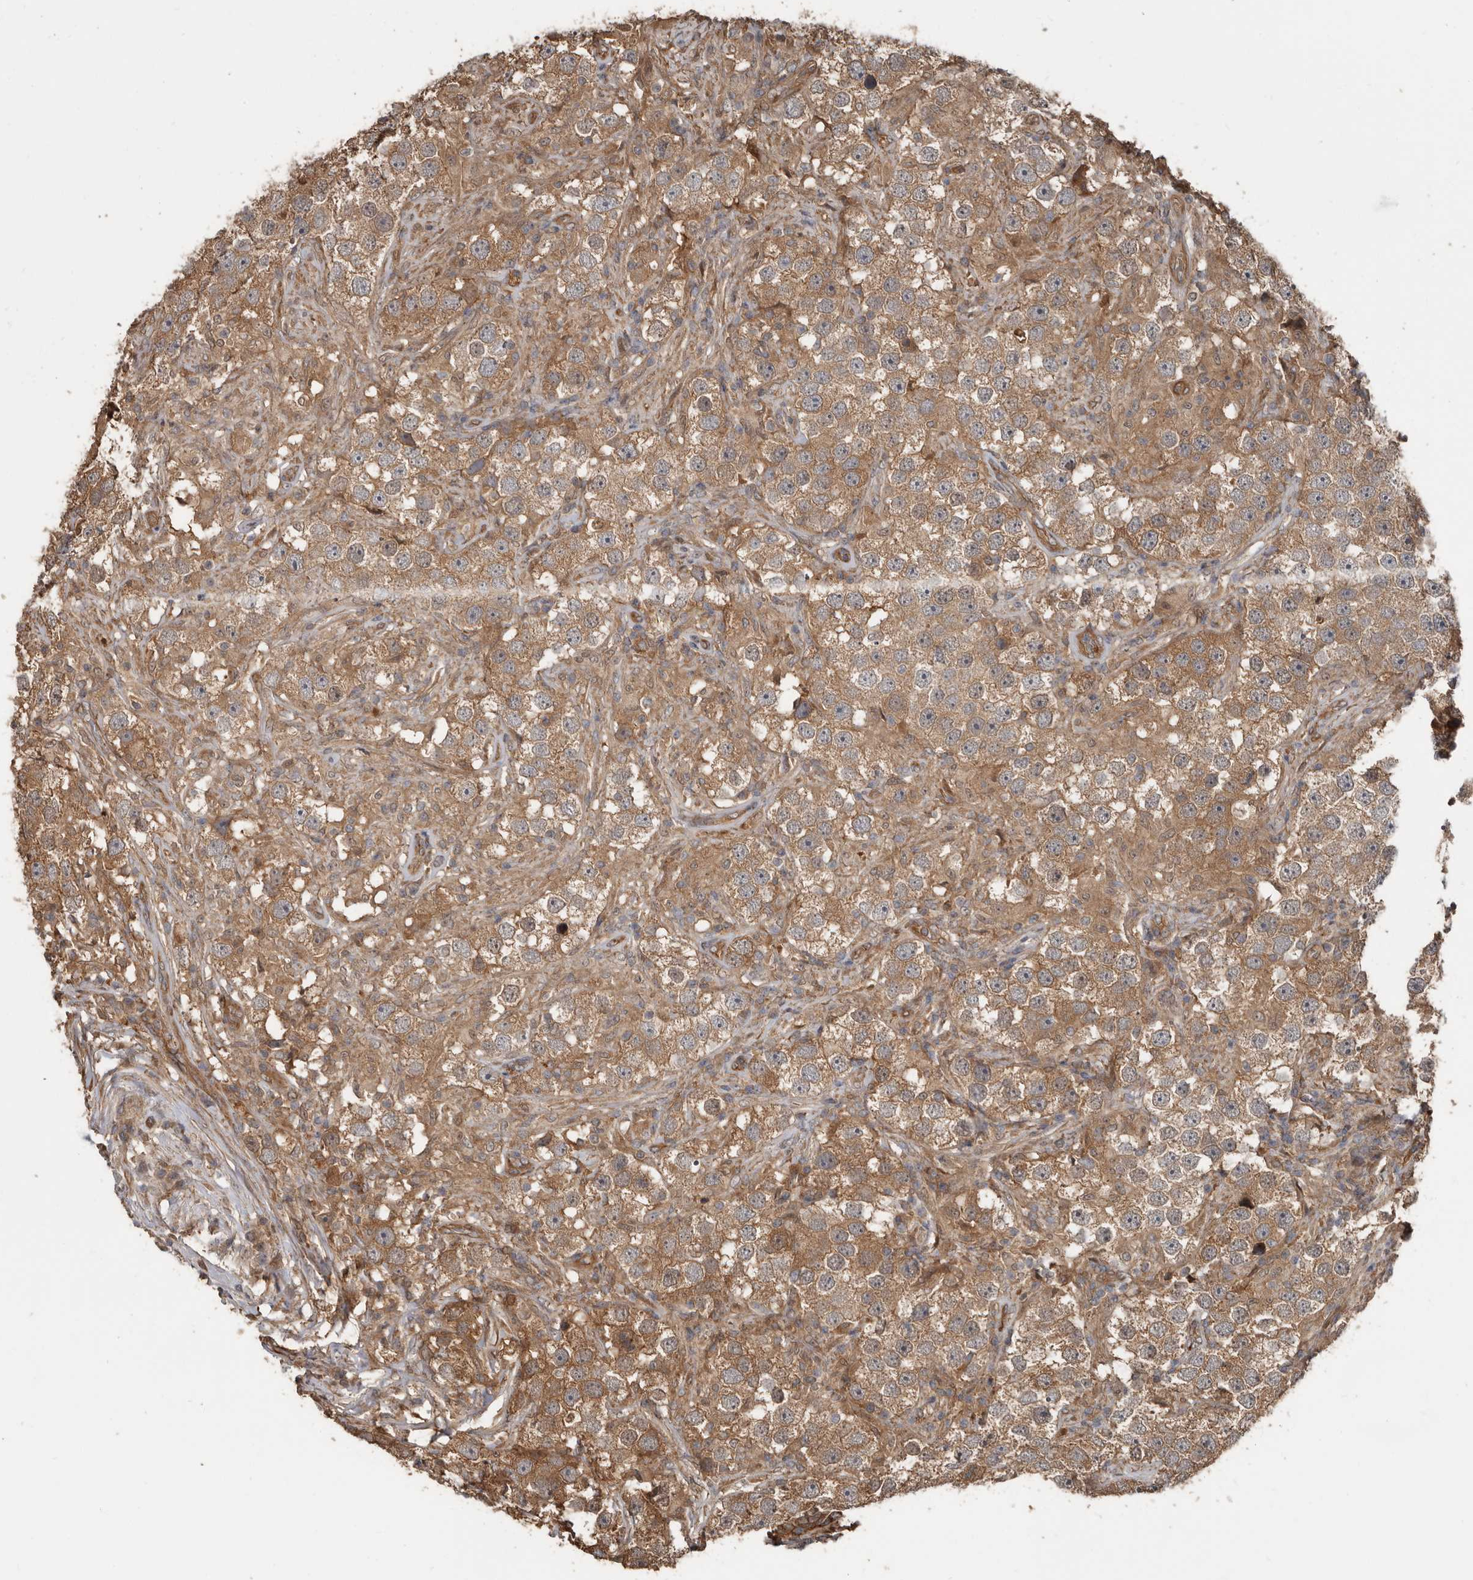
{"staining": {"intensity": "moderate", "quantity": ">75%", "location": "cytoplasmic/membranous"}, "tissue": "testis cancer", "cell_type": "Tumor cells", "image_type": "cancer", "snomed": [{"axis": "morphology", "description": "Seminoma, NOS"}, {"axis": "topography", "description": "Testis"}], "caption": "High-magnification brightfield microscopy of seminoma (testis) stained with DAB (3,3'-diaminobenzidine) (brown) and counterstained with hematoxylin (blue). tumor cells exhibit moderate cytoplasmic/membranous staining is present in approximately>75% of cells.", "gene": "EXOC3L1", "patient": {"sex": "male", "age": 49}}